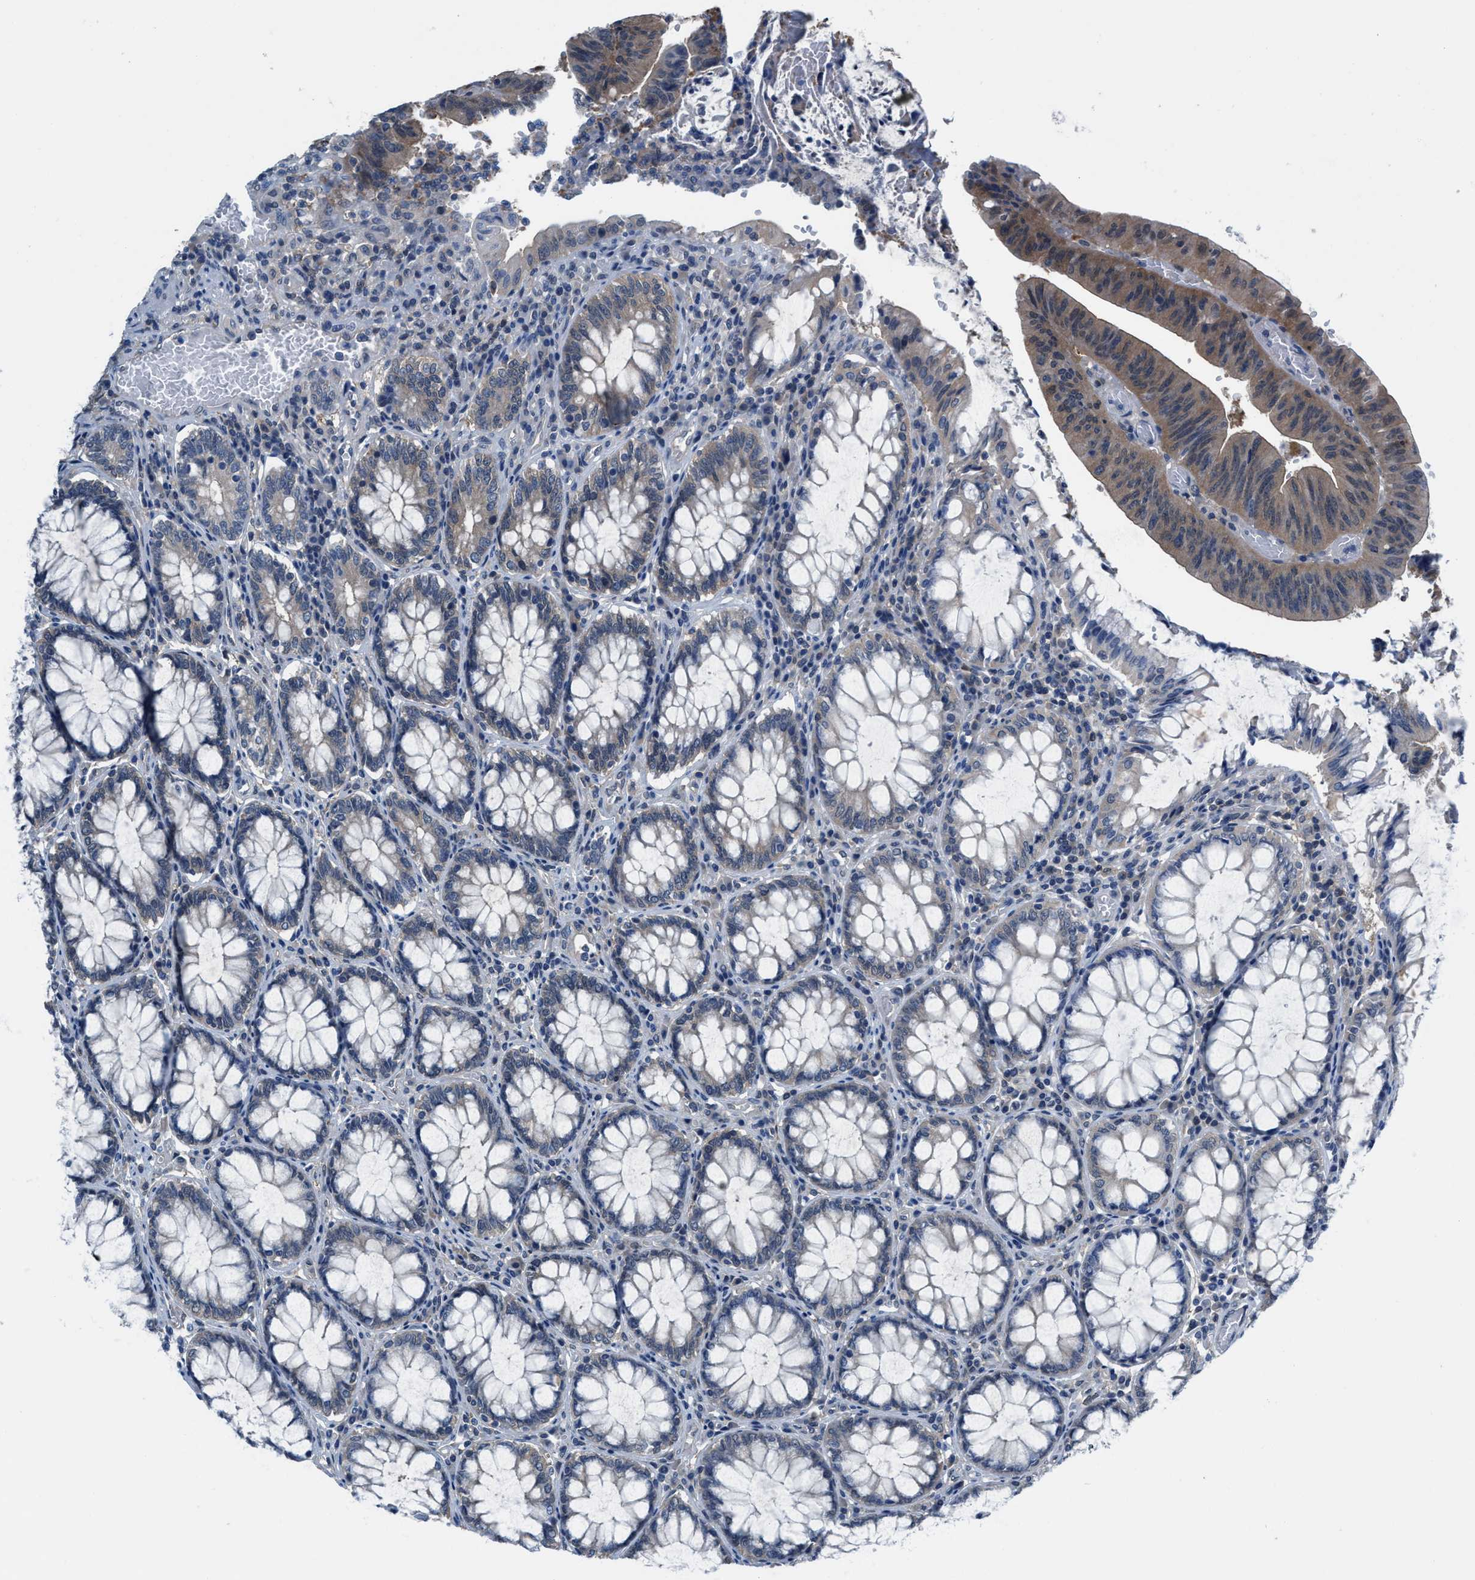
{"staining": {"intensity": "weak", "quantity": ">75%", "location": "cytoplasmic/membranous"}, "tissue": "colorectal cancer", "cell_type": "Tumor cells", "image_type": "cancer", "snomed": [{"axis": "morphology", "description": "Normal tissue, NOS"}, {"axis": "morphology", "description": "Adenocarcinoma, NOS"}, {"axis": "topography", "description": "Rectum"}], "caption": "Tumor cells show weak cytoplasmic/membranous positivity in approximately >75% of cells in colorectal adenocarcinoma.", "gene": "NUDT5", "patient": {"sex": "female", "age": 66}}